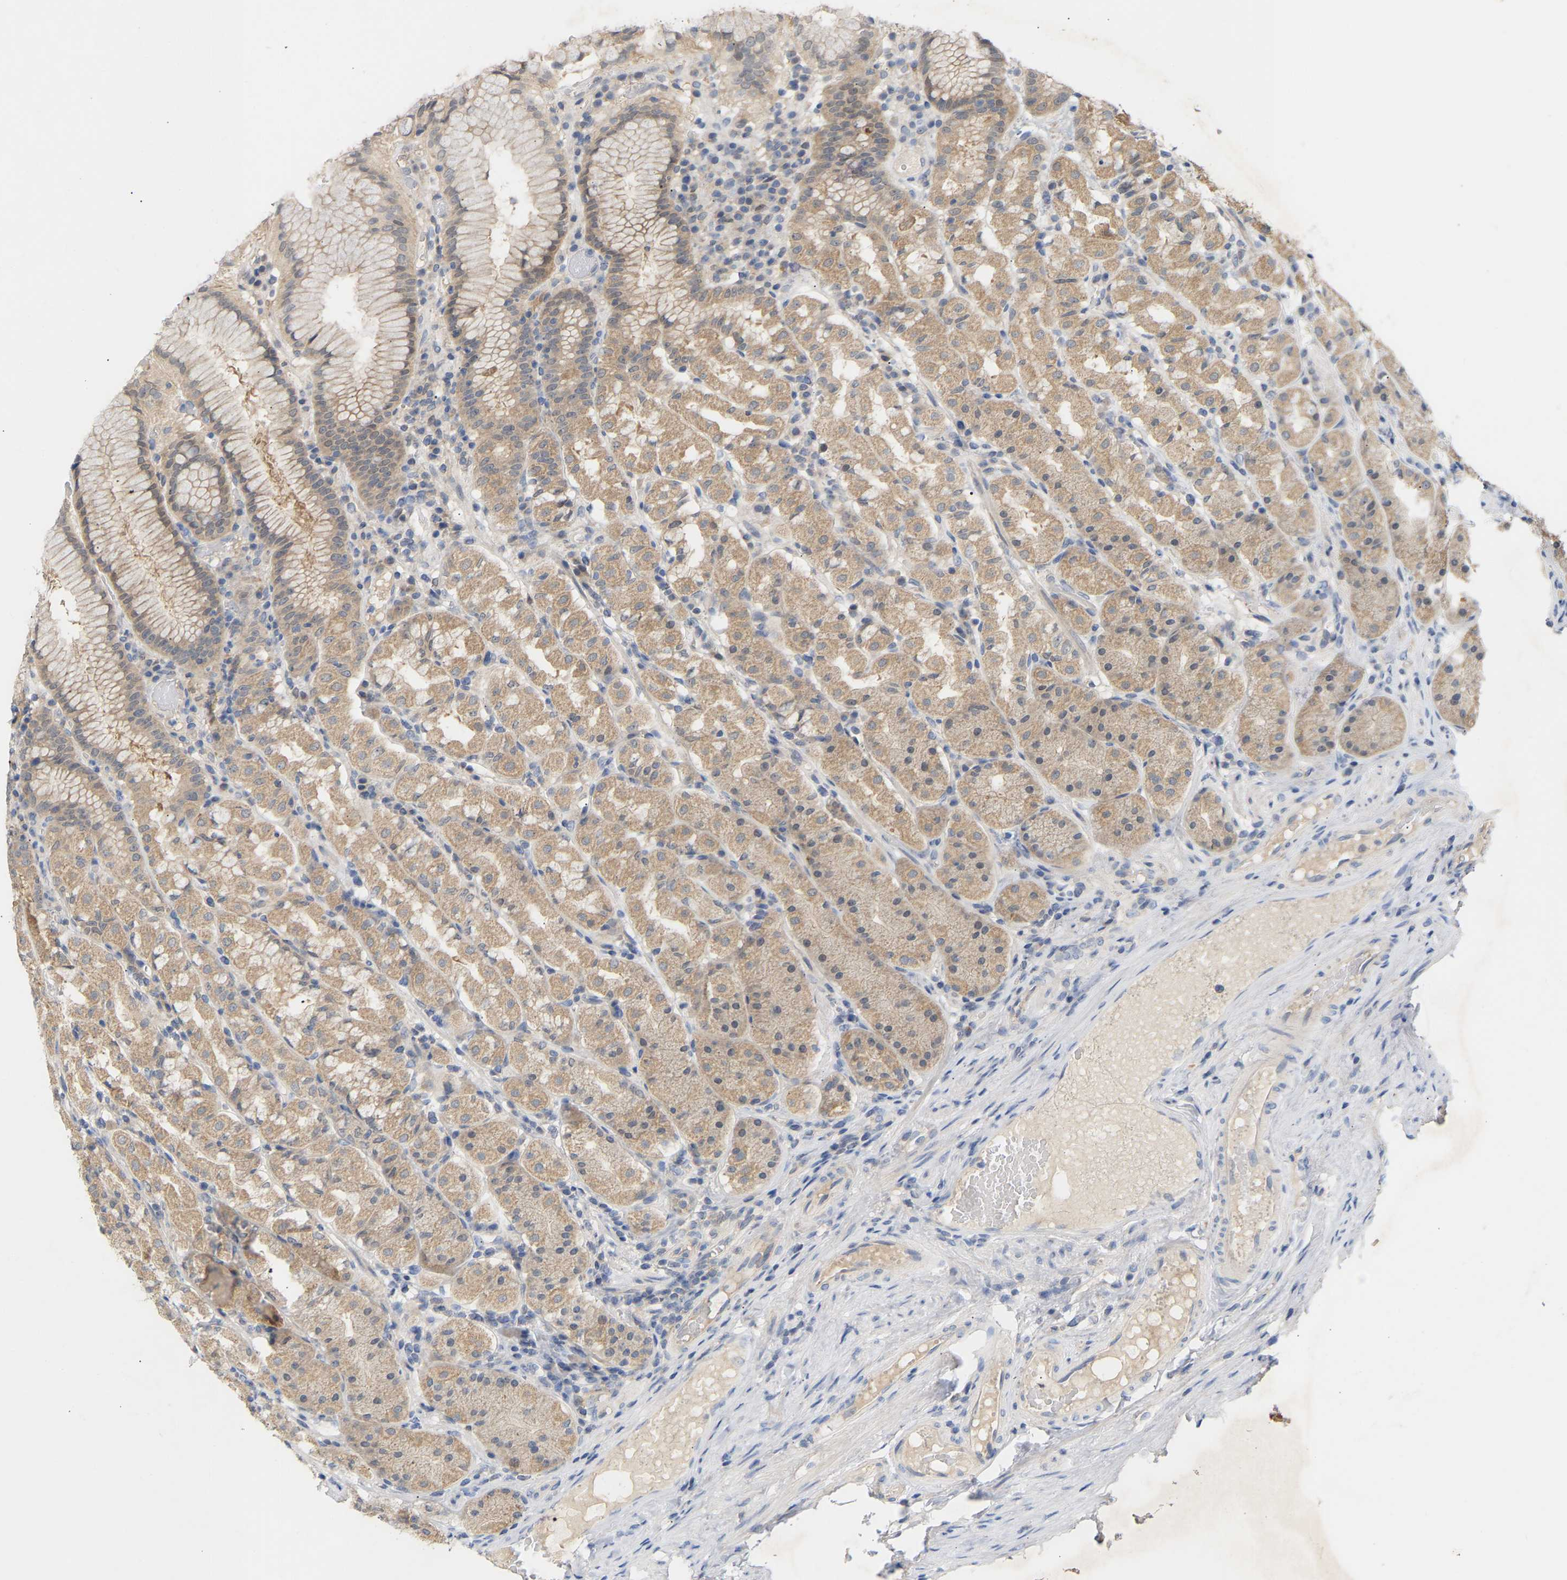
{"staining": {"intensity": "moderate", "quantity": "25%-75%", "location": "cytoplasmic/membranous"}, "tissue": "stomach", "cell_type": "Glandular cells", "image_type": "normal", "snomed": [{"axis": "morphology", "description": "Normal tissue, NOS"}, {"axis": "topography", "description": "Stomach"}, {"axis": "topography", "description": "Stomach, lower"}], "caption": "Protein expression analysis of benign stomach reveals moderate cytoplasmic/membranous staining in approximately 25%-75% of glandular cells. Using DAB (brown) and hematoxylin (blue) stains, captured at high magnification using brightfield microscopy.", "gene": "TPMT", "patient": {"sex": "female", "age": 56}}